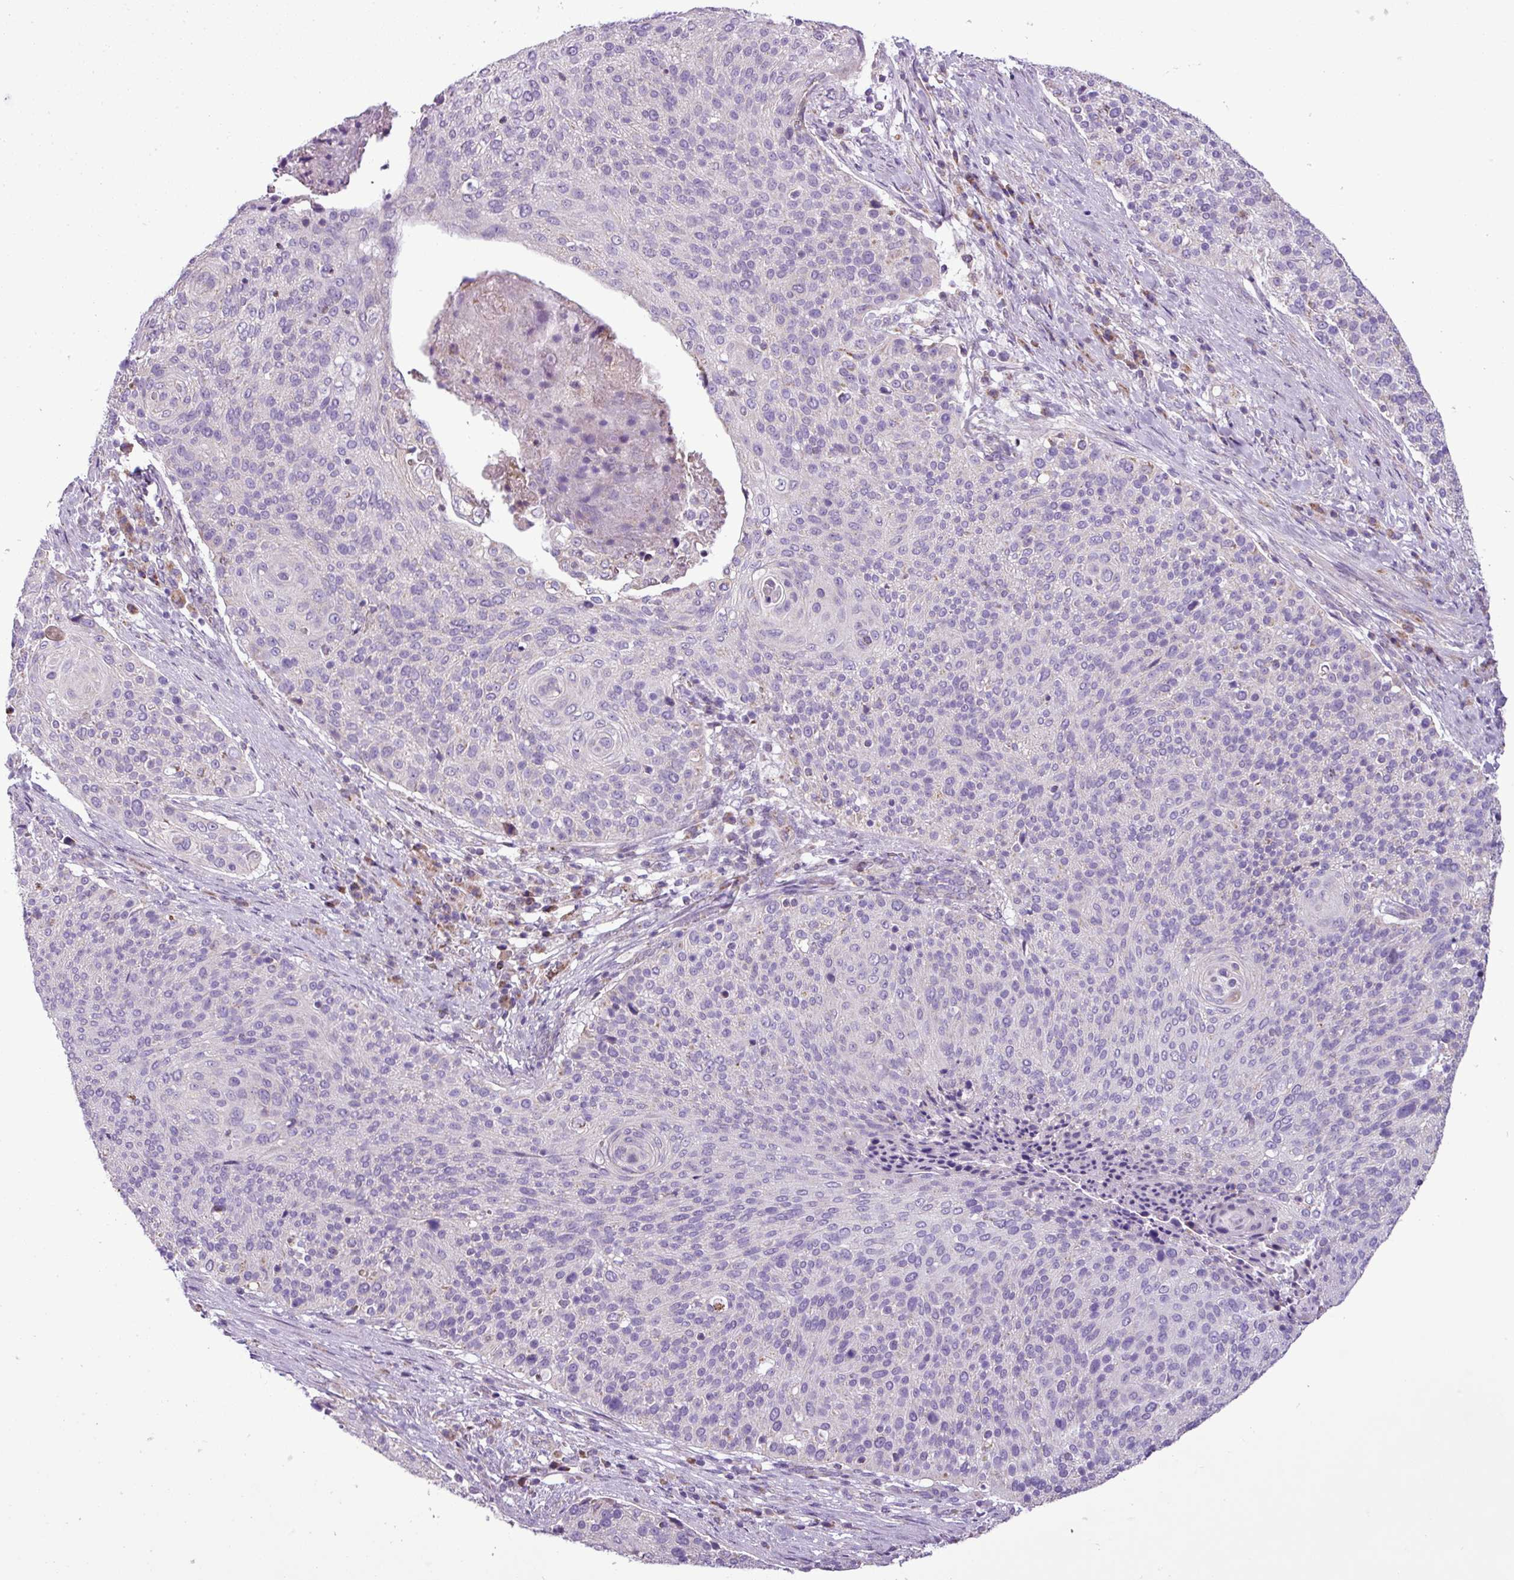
{"staining": {"intensity": "negative", "quantity": "none", "location": "none"}, "tissue": "cervical cancer", "cell_type": "Tumor cells", "image_type": "cancer", "snomed": [{"axis": "morphology", "description": "Squamous cell carcinoma, NOS"}, {"axis": "topography", "description": "Cervix"}], "caption": "Immunohistochemical staining of squamous cell carcinoma (cervical) displays no significant staining in tumor cells.", "gene": "FAM183A", "patient": {"sex": "female", "age": 31}}